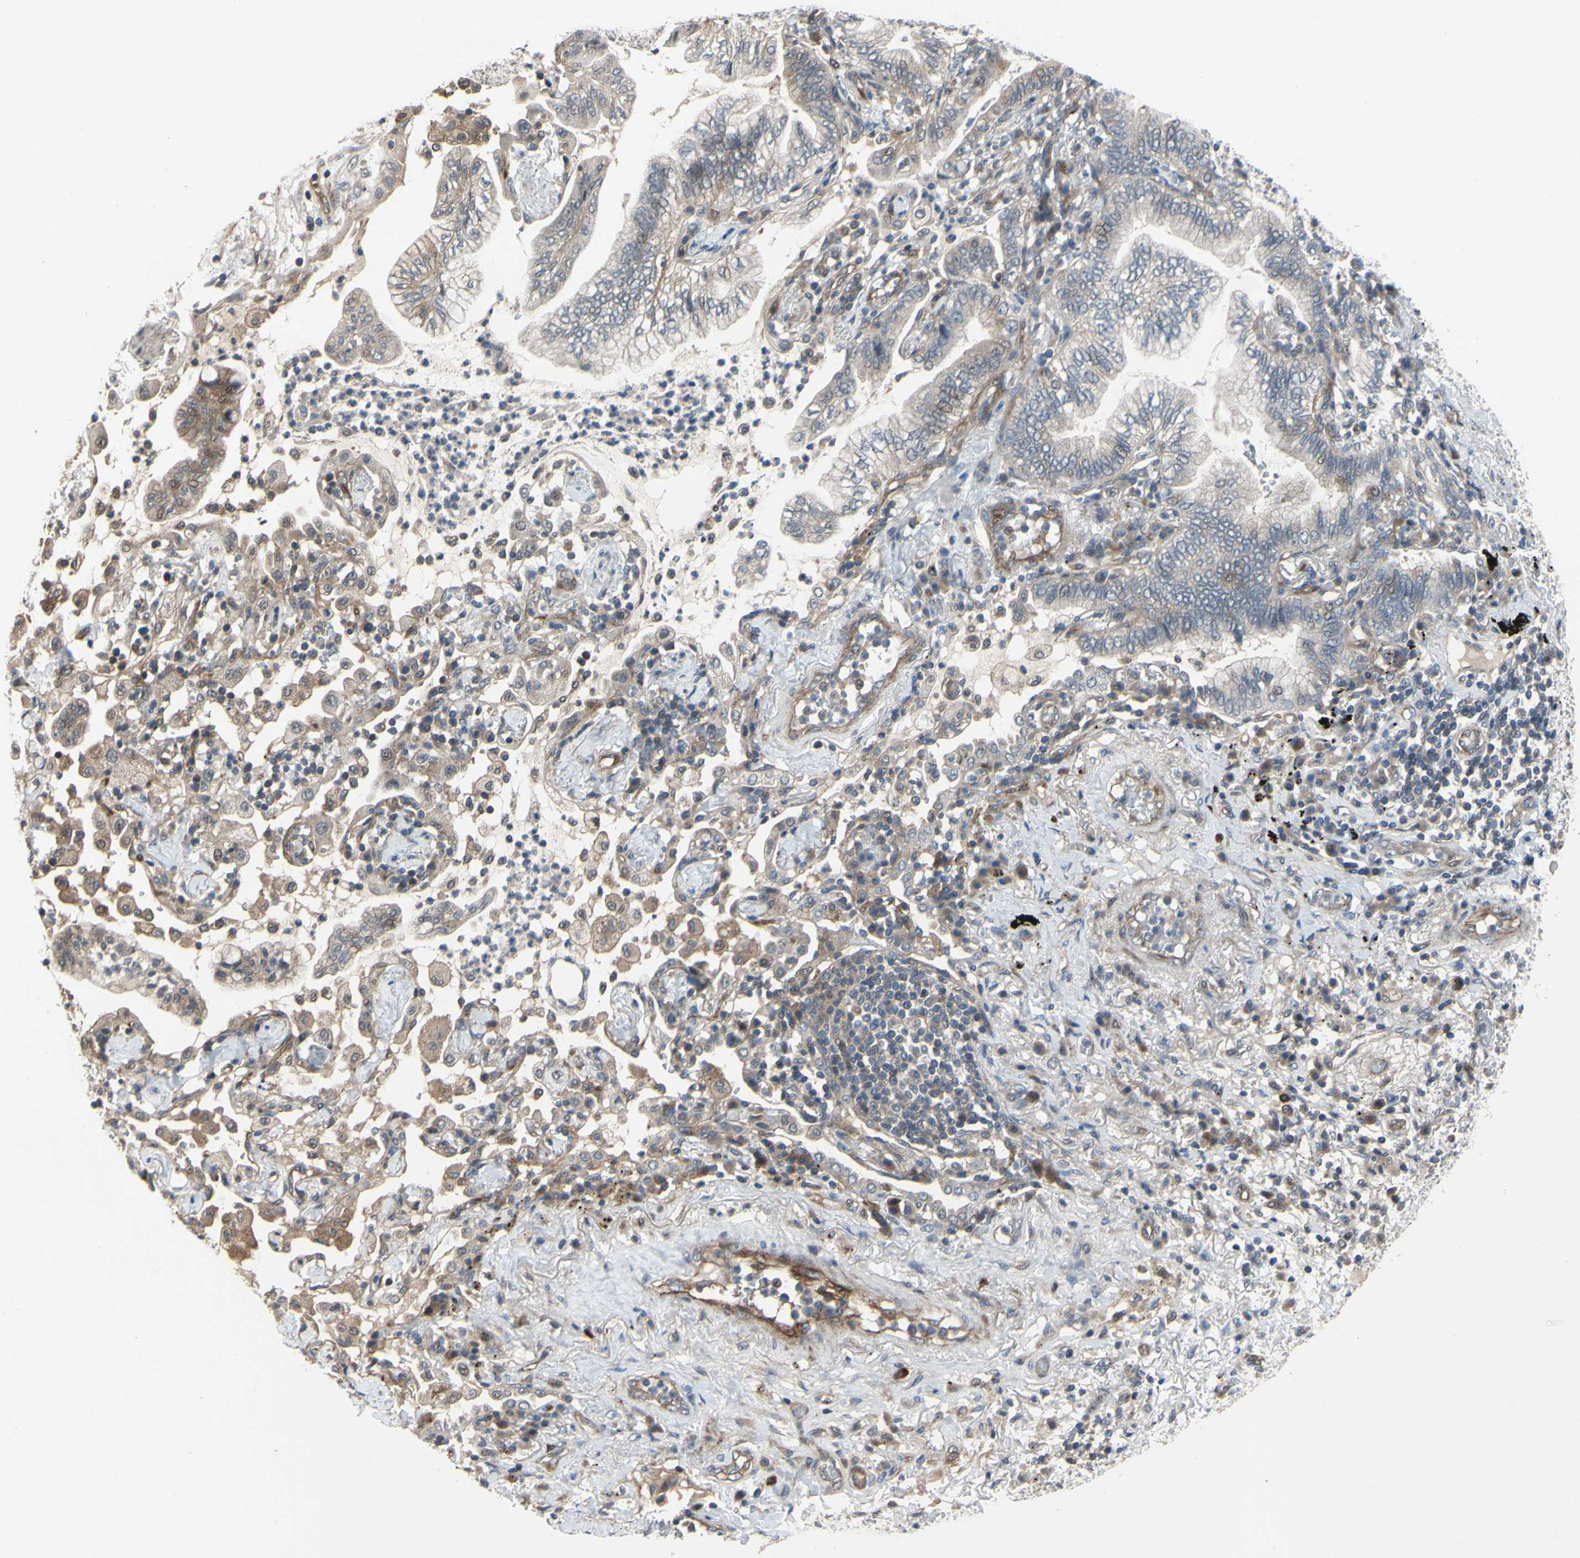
{"staining": {"intensity": "moderate", "quantity": "25%-75%", "location": "cytoplasmic/membranous"}, "tissue": "lung cancer", "cell_type": "Tumor cells", "image_type": "cancer", "snomed": [{"axis": "morphology", "description": "Normal tissue, NOS"}, {"axis": "morphology", "description": "Adenocarcinoma, NOS"}, {"axis": "topography", "description": "Bronchus"}, {"axis": "topography", "description": "Lung"}], "caption": "Immunohistochemical staining of human adenocarcinoma (lung) shows medium levels of moderate cytoplasmic/membranous protein expression in approximately 25%-75% of tumor cells. Immunohistochemistry (ihc) stains the protein in brown and the nuclei are stained blue.", "gene": "COMMD9", "patient": {"sex": "female", "age": 70}}